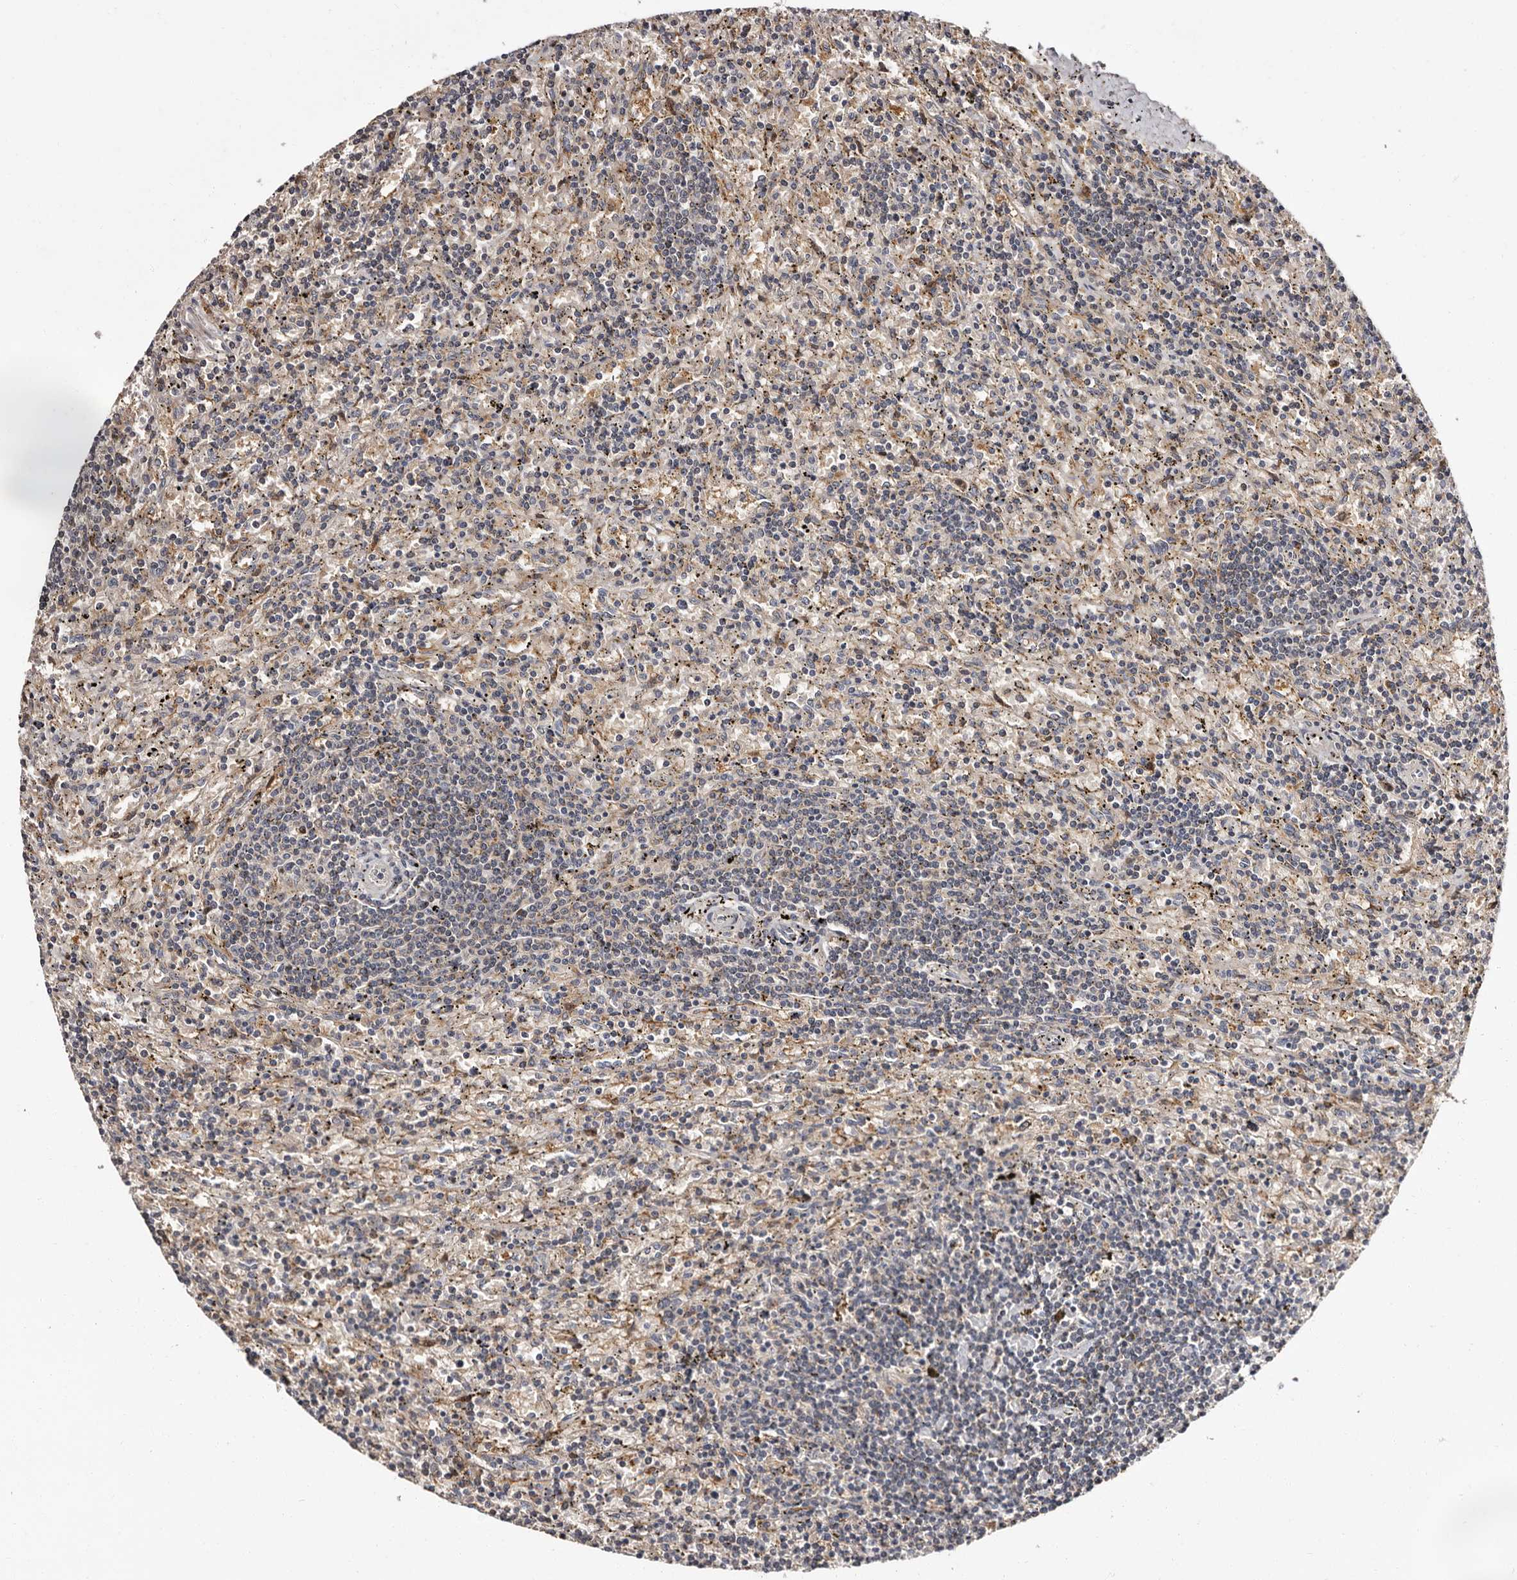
{"staining": {"intensity": "negative", "quantity": "none", "location": "none"}, "tissue": "lymphoma", "cell_type": "Tumor cells", "image_type": "cancer", "snomed": [{"axis": "morphology", "description": "Malignant lymphoma, non-Hodgkin's type, Low grade"}, {"axis": "topography", "description": "Spleen"}], "caption": "Protein analysis of low-grade malignant lymphoma, non-Hodgkin's type exhibits no significant positivity in tumor cells.", "gene": "DNPH1", "patient": {"sex": "male", "age": 76}}